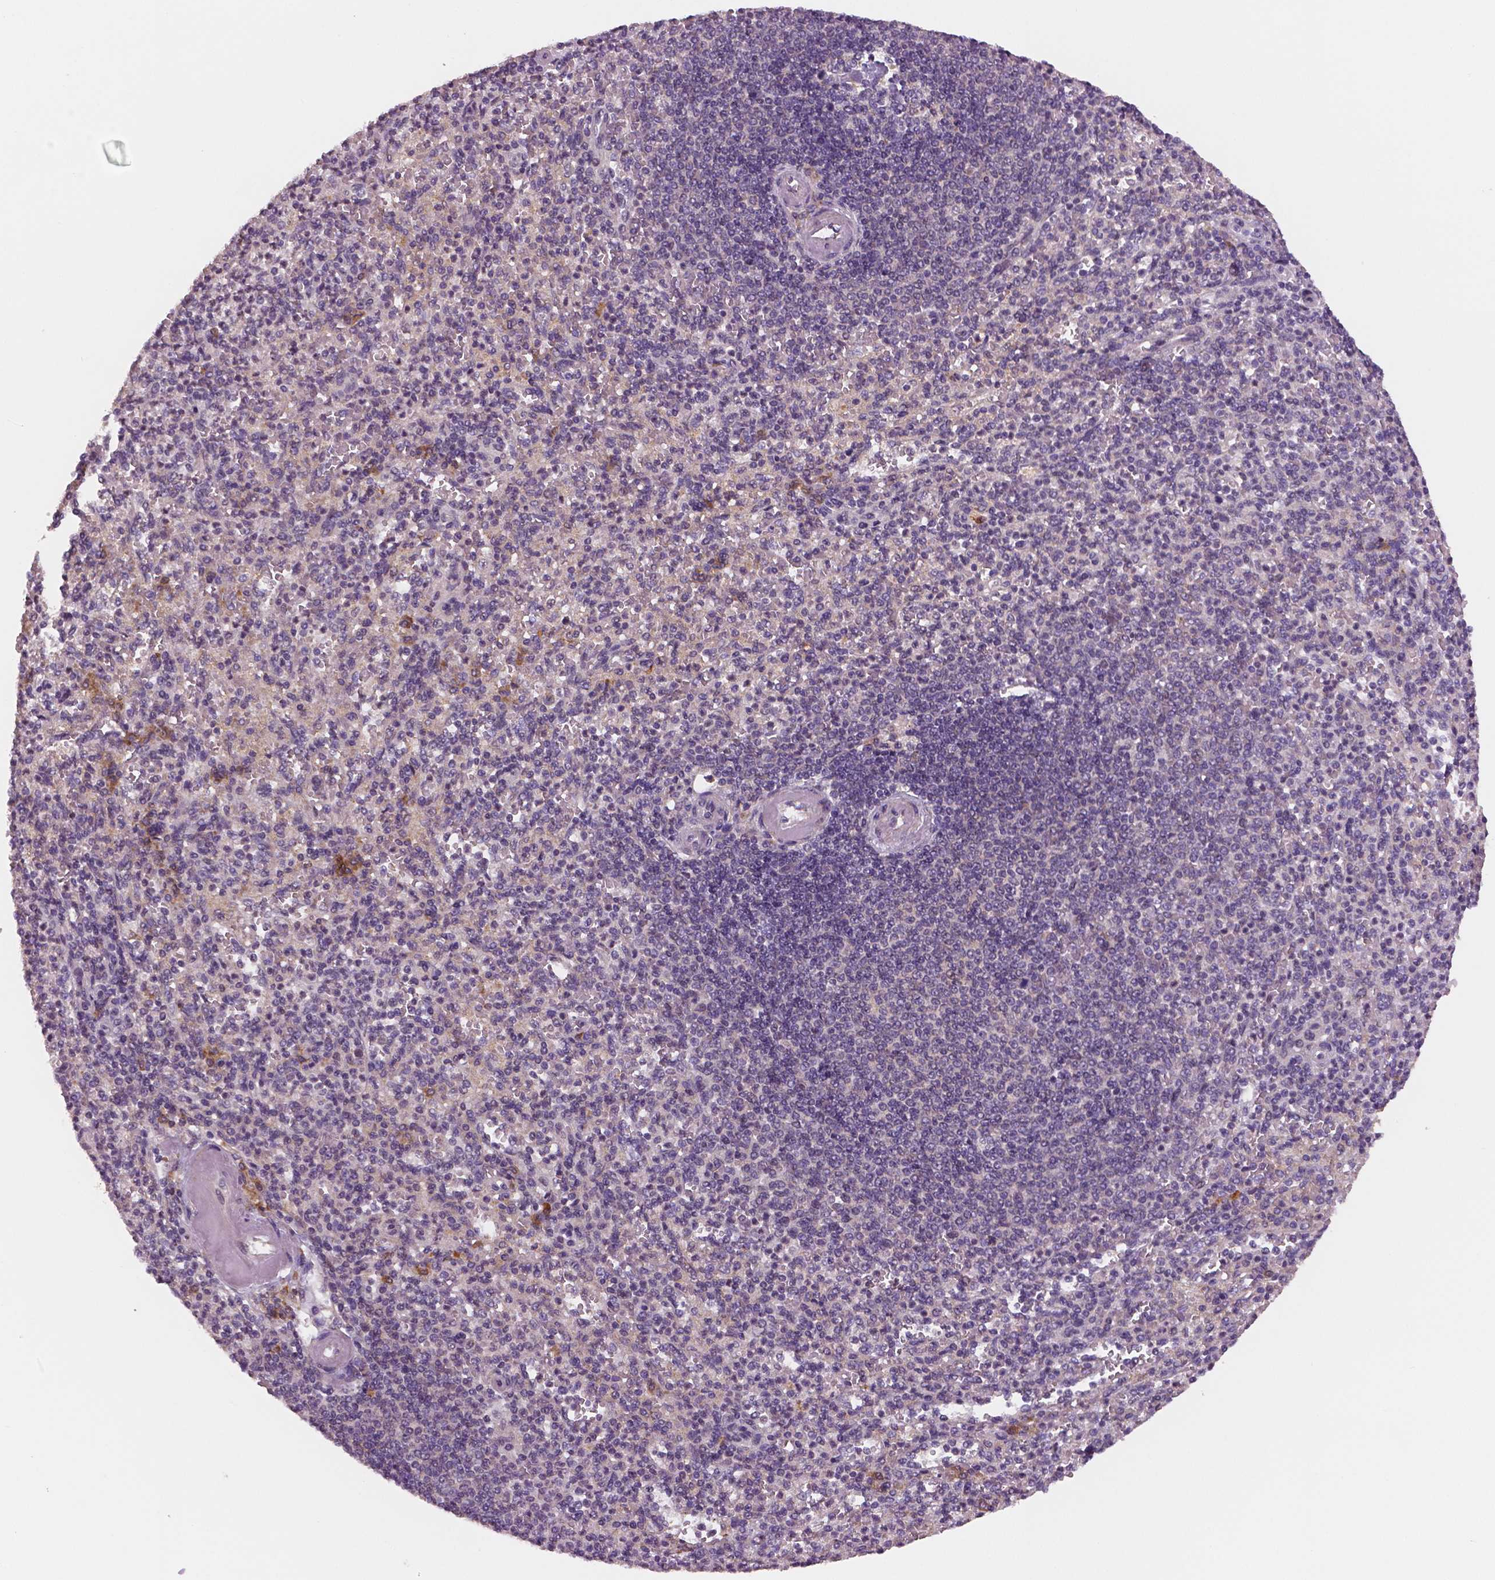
{"staining": {"intensity": "moderate", "quantity": "25%-75%", "location": "cytoplasmic/membranous"}, "tissue": "spleen", "cell_type": "Cells in red pulp", "image_type": "normal", "snomed": [{"axis": "morphology", "description": "Normal tissue, NOS"}, {"axis": "topography", "description": "Spleen"}], "caption": "High-power microscopy captured an immunohistochemistry (IHC) micrograph of benign spleen, revealing moderate cytoplasmic/membranous positivity in approximately 25%-75% of cells in red pulp.", "gene": "STAT3", "patient": {"sex": "female", "age": 74}}